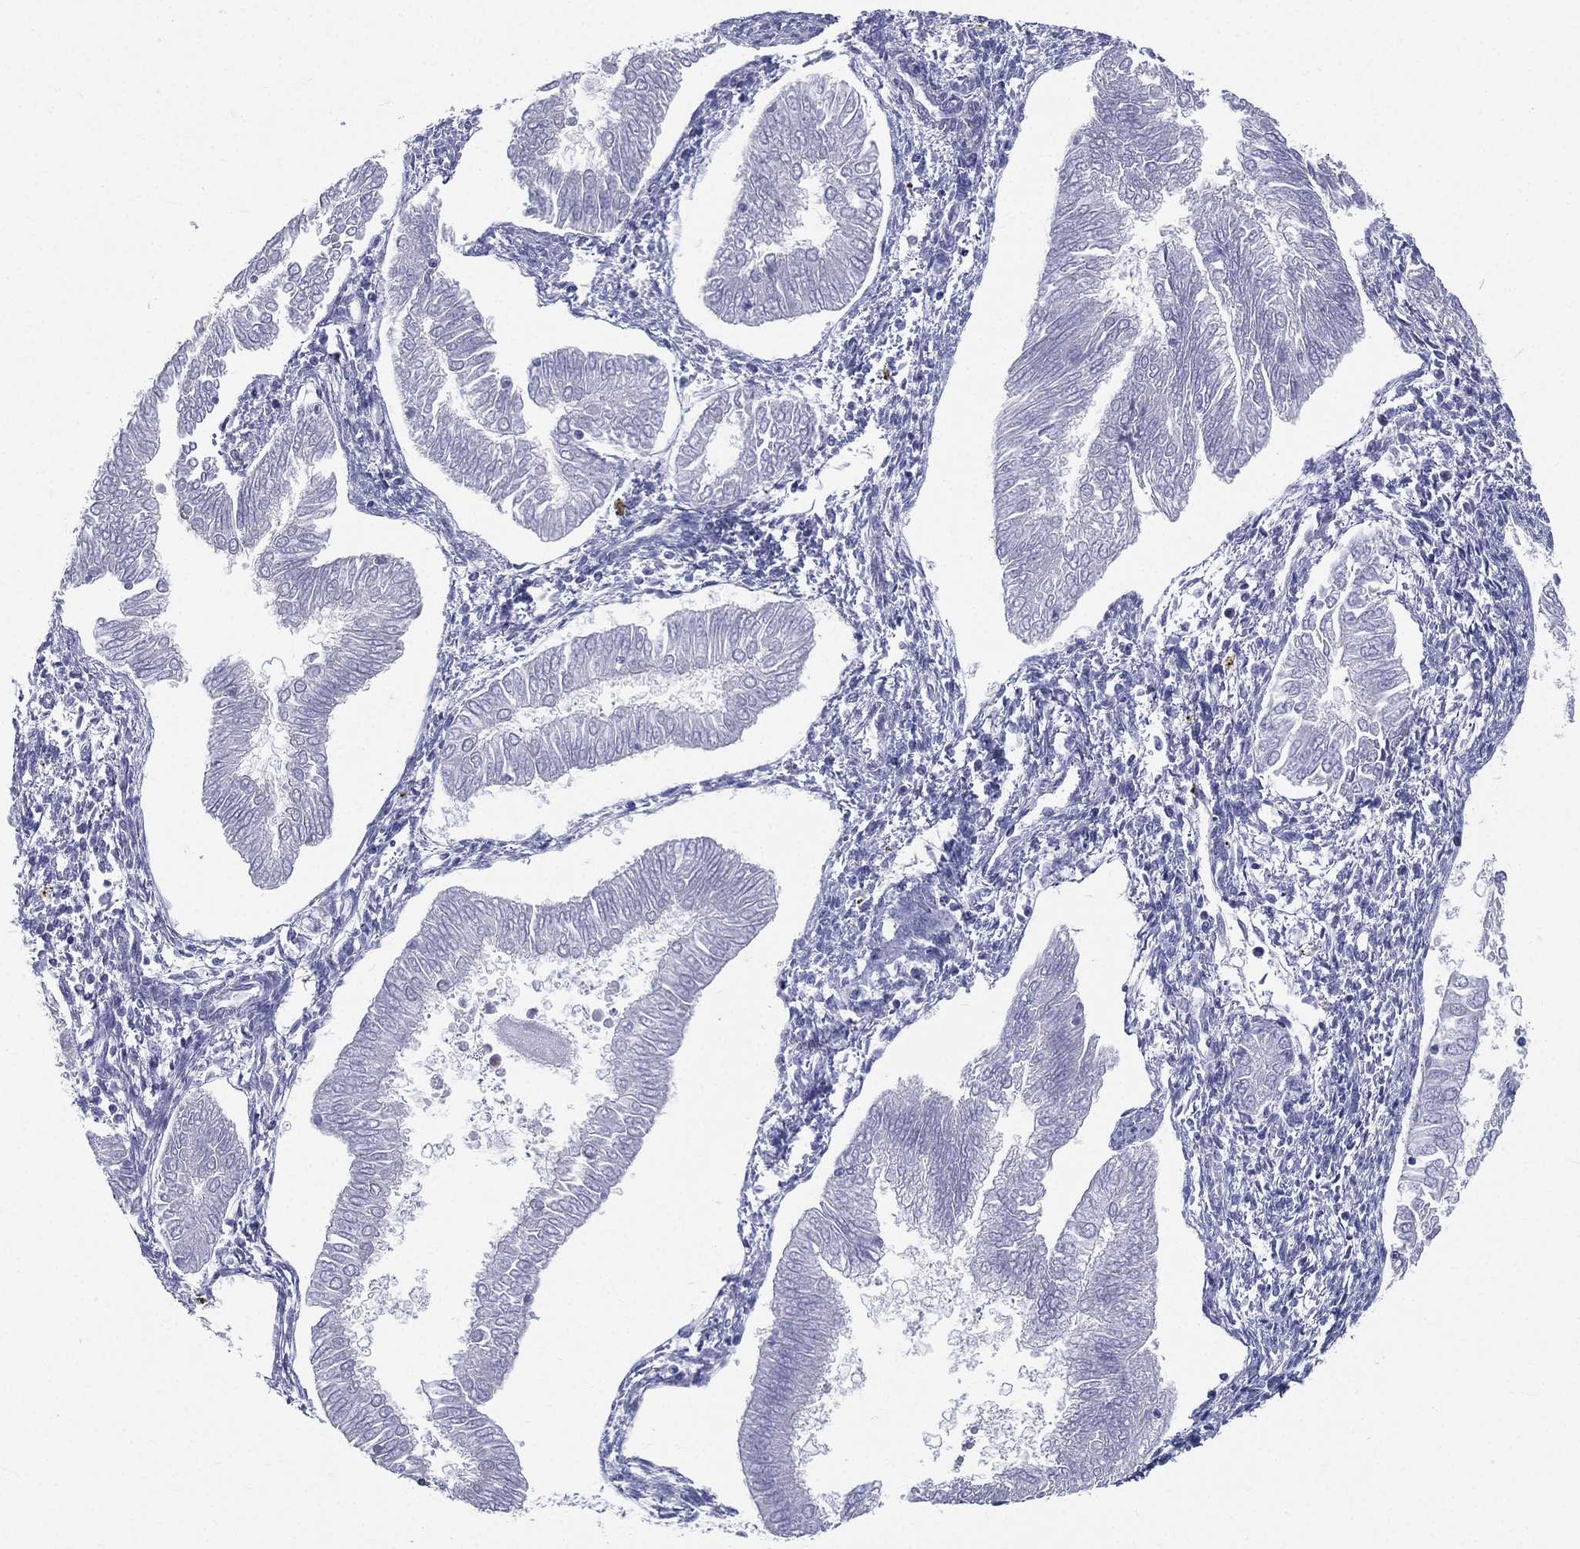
{"staining": {"intensity": "negative", "quantity": "none", "location": "none"}, "tissue": "endometrial cancer", "cell_type": "Tumor cells", "image_type": "cancer", "snomed": [{"axis": "morphology", "description": "Adenocarcinoma, NOS"}, {"axis": "topography", "description": "Endometrium"}], "caption": "A micrograph of endometrial cancer (adenocarcinoma) stained for a protein displays no brown staining in tumor cells.", "gene": "PWWP3A", "patient": {"sex": "female", "age": 53}}